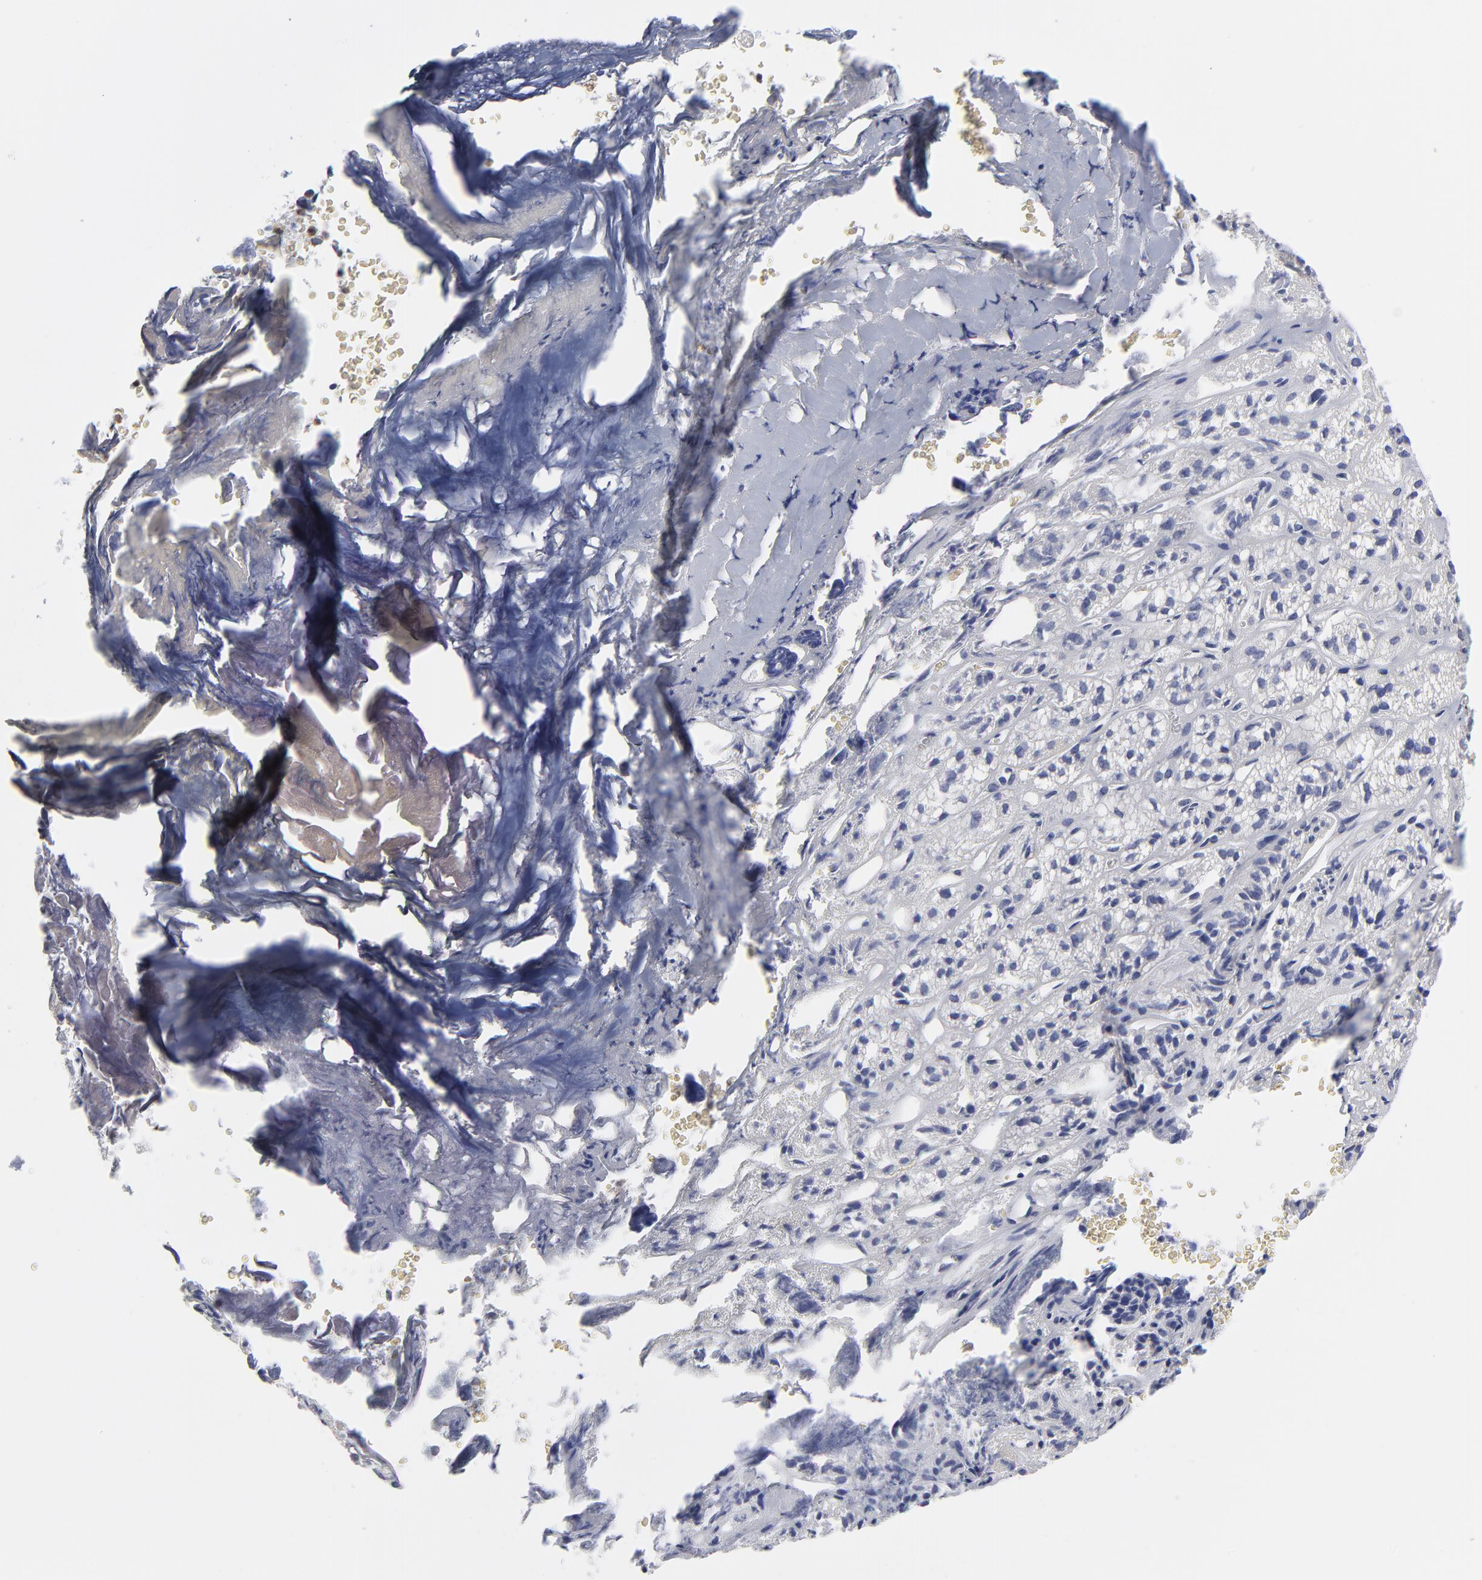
{"staining": {"intensity": "moderate", "quantity": "<25%", "location": "cytoplasmic/membranous"}, "tissue": "adrenal gland", "cell_type": "Glandular cells", "image_type": "normal", "snomed": [{"axis": "morphology", "description": "Normal tissue, NOS"}, {"axis": "topography", "description": "Adrenal gland"}], "caption": "This is a photomicrograph of immunohistochemistry (IHC) staining of normal adrenal gland, which shows moderate expression in the cytoplasmic/membranous of glandular cells.", "gene": "MOSPD2", "patient": {"sex": "female", "age": 71}}